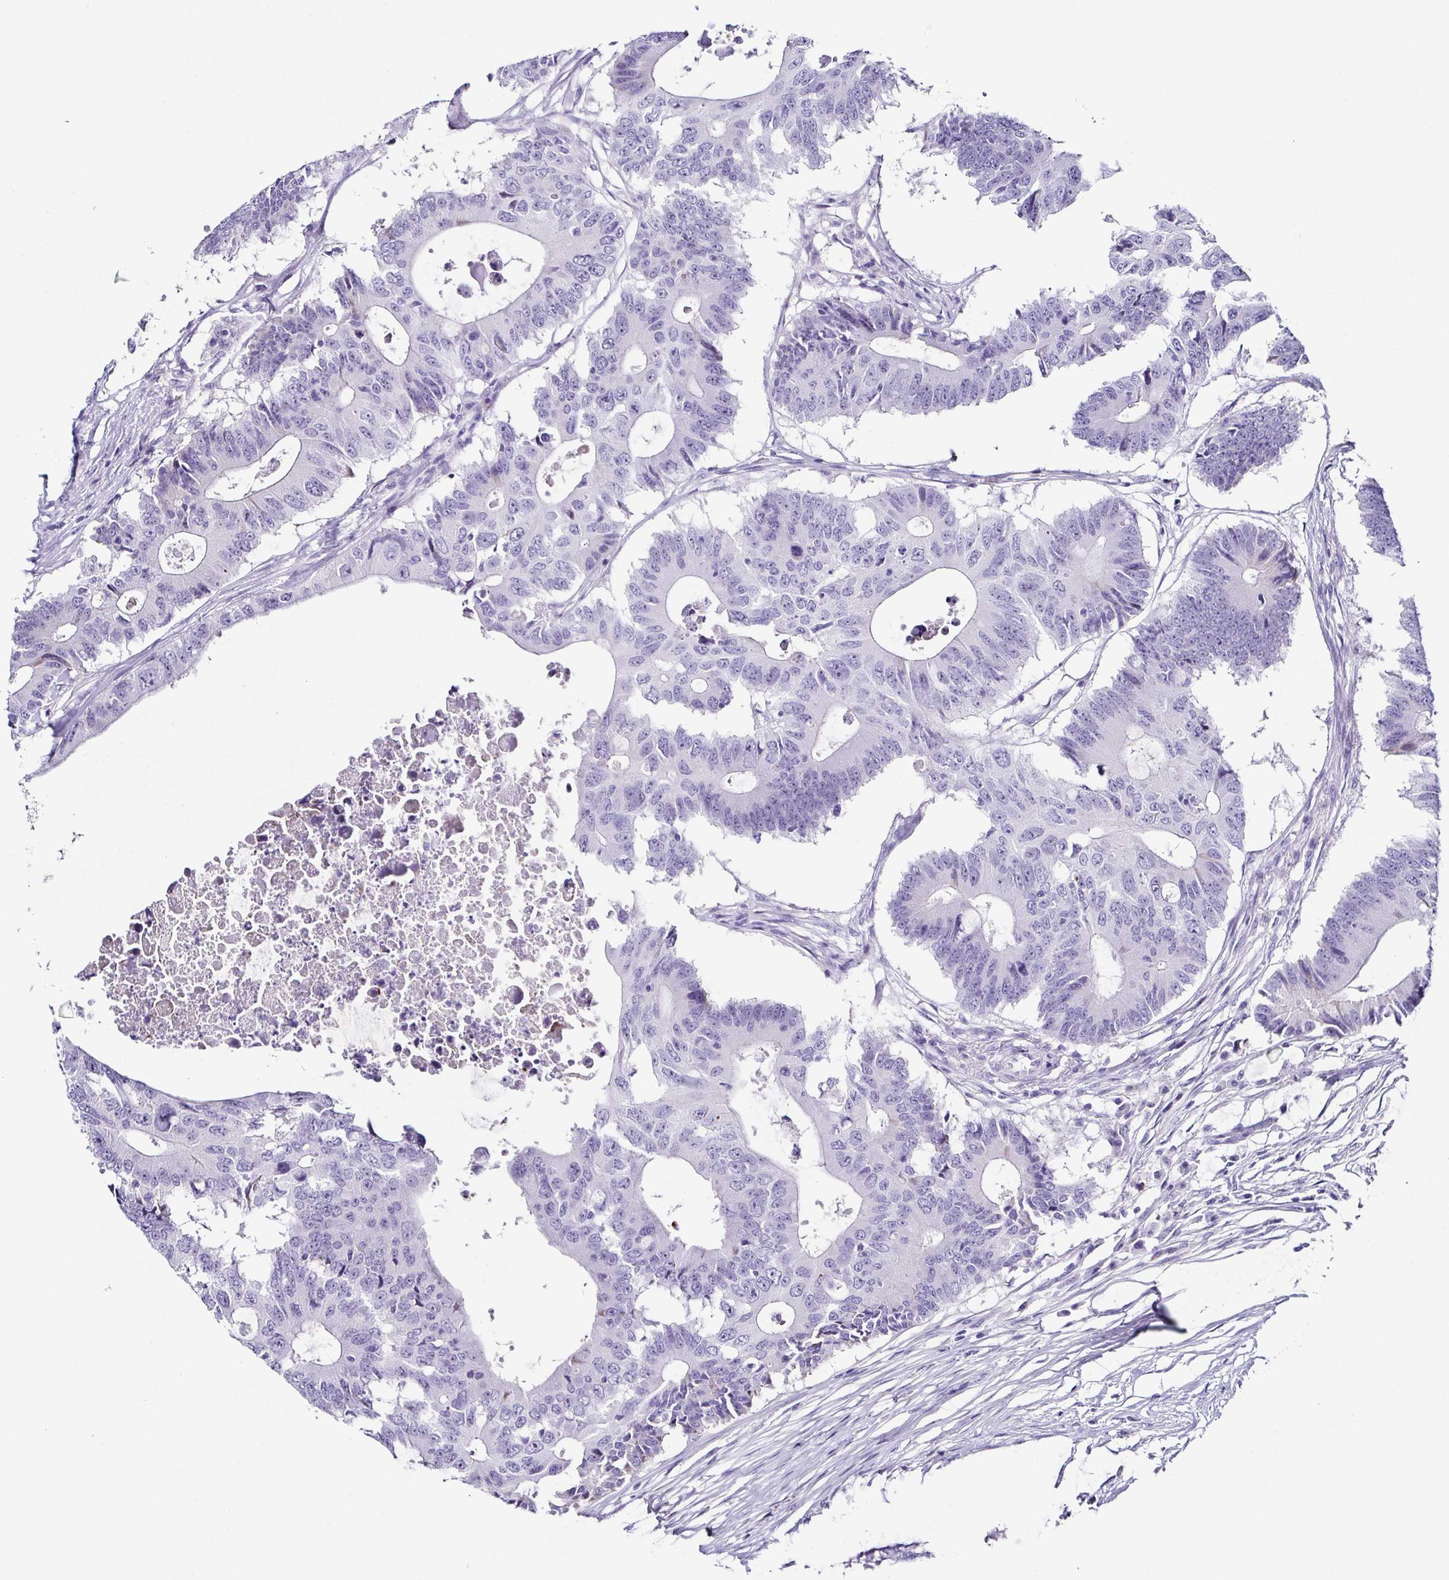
{"staining": {"intensity": "negative", "quantity": "none", "location": "none"}, "tissue": "colorectal cancer", "cell_type": "Tumor cells", "image_type": "cancer", "snomed": [{"axis": "morphology", "description": "Adenocarcinoma, NOS"}, {"axis": "topography", "description": "Colon"}], "caption": "DAB (3,3'-diaminobenzidine) immunohistochemical staining of colorectal cancer (adenocarcinoma) exhibits no significant positivity in tumor cells.", "gene": "TNNT2", "patient": {"sex": "male", "age": 71}}